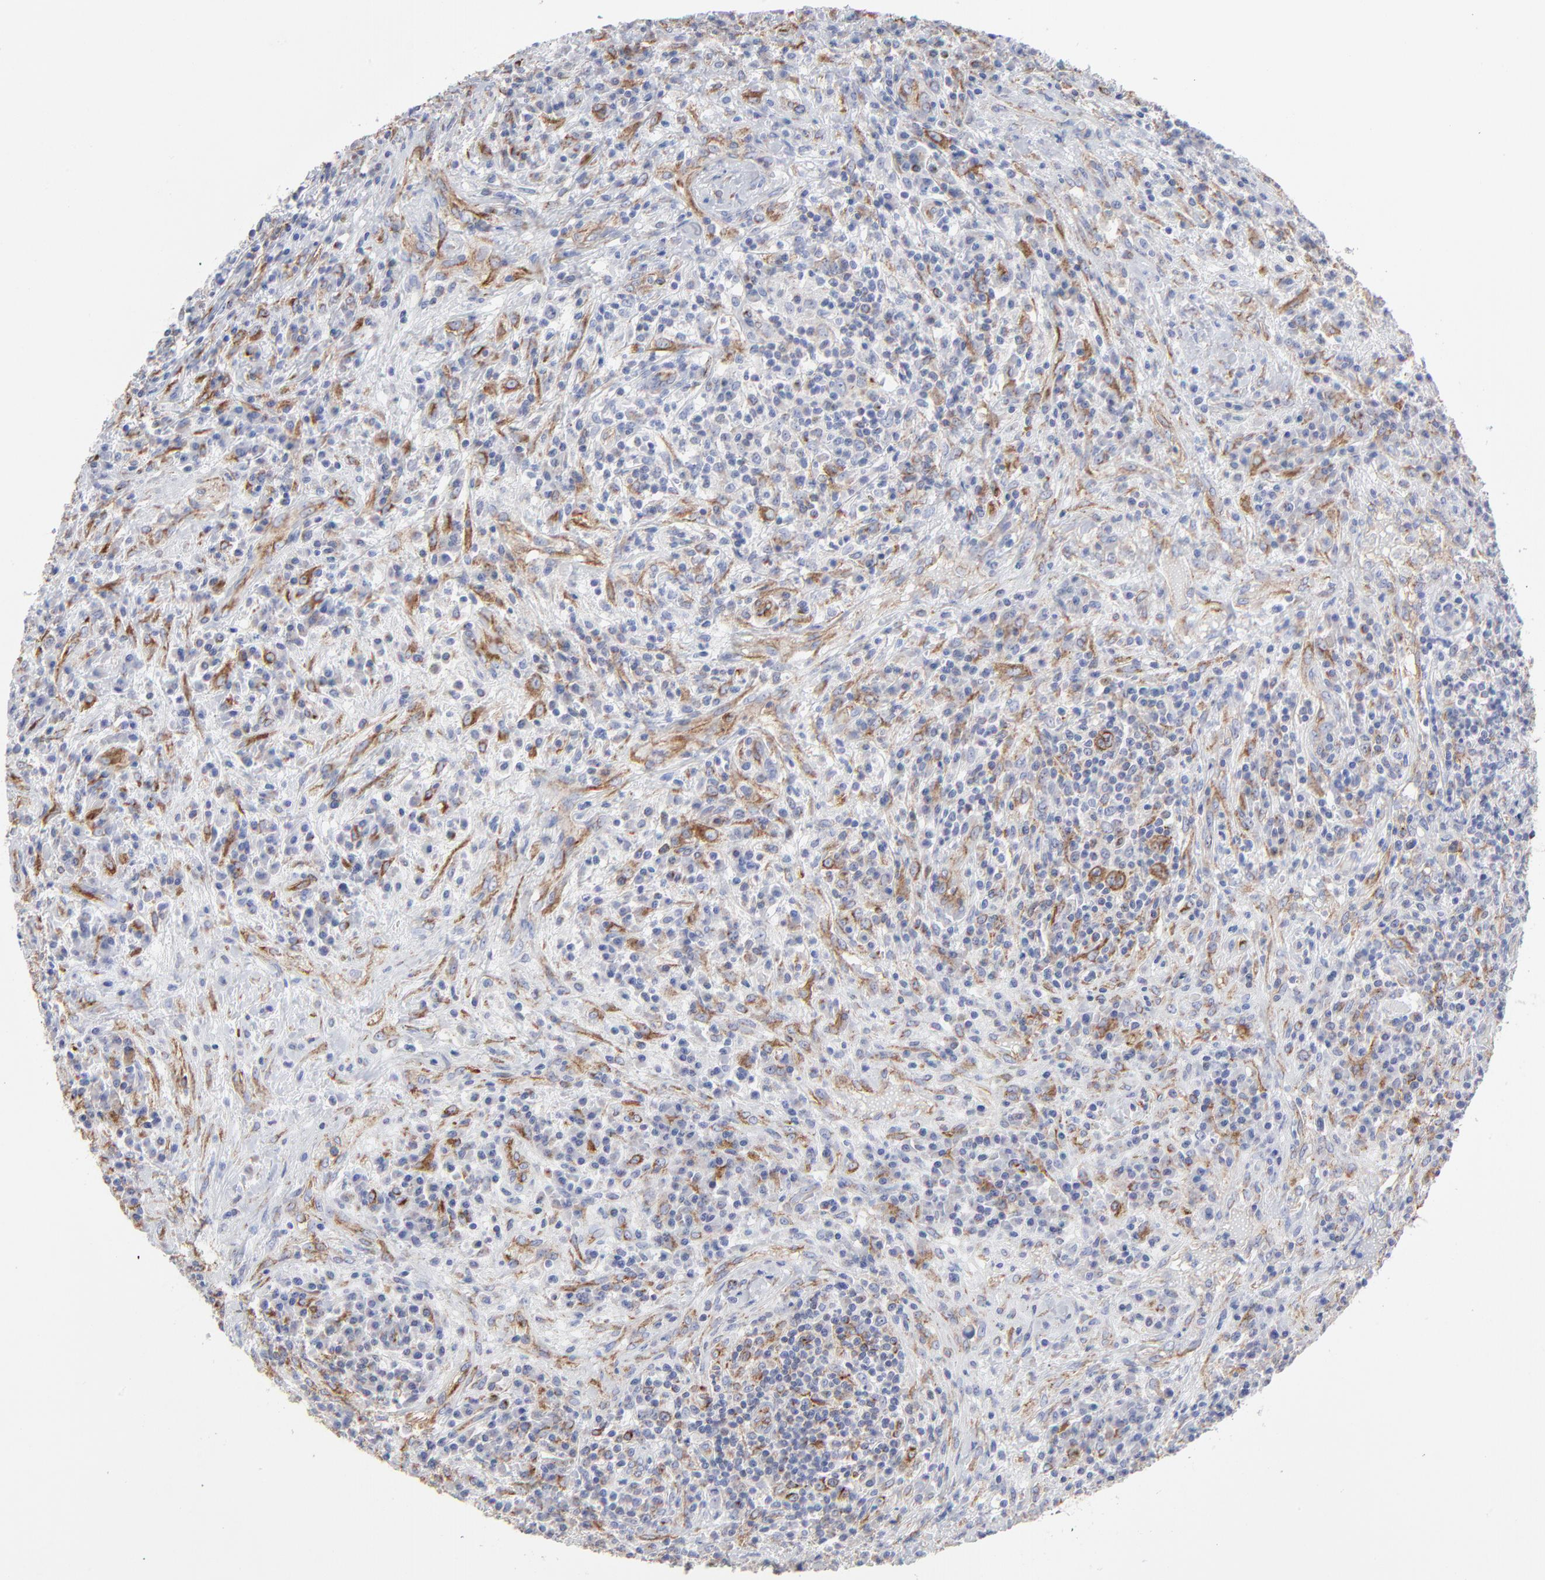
{"staining": {"intensity": "moderate", "quantity": "25%-75%", "location": "cytoplasmic/membranous"}, "tissue": "lymphoma", "cell_type": "Tumor cells", "image_type": "cancer", "snomed": [{"axis": "morphology", "description": "Hodgkin's disease, NOS"}, {"axis": "topography", "description": "Lymph node"}], "caption": "A brown stain highlights moderate cytoplasmic/membranous positivity of a protein in human lymphoma tumor cells.", "gene": "CNTN3", "patient": {"sex": "female", "age": 25}}